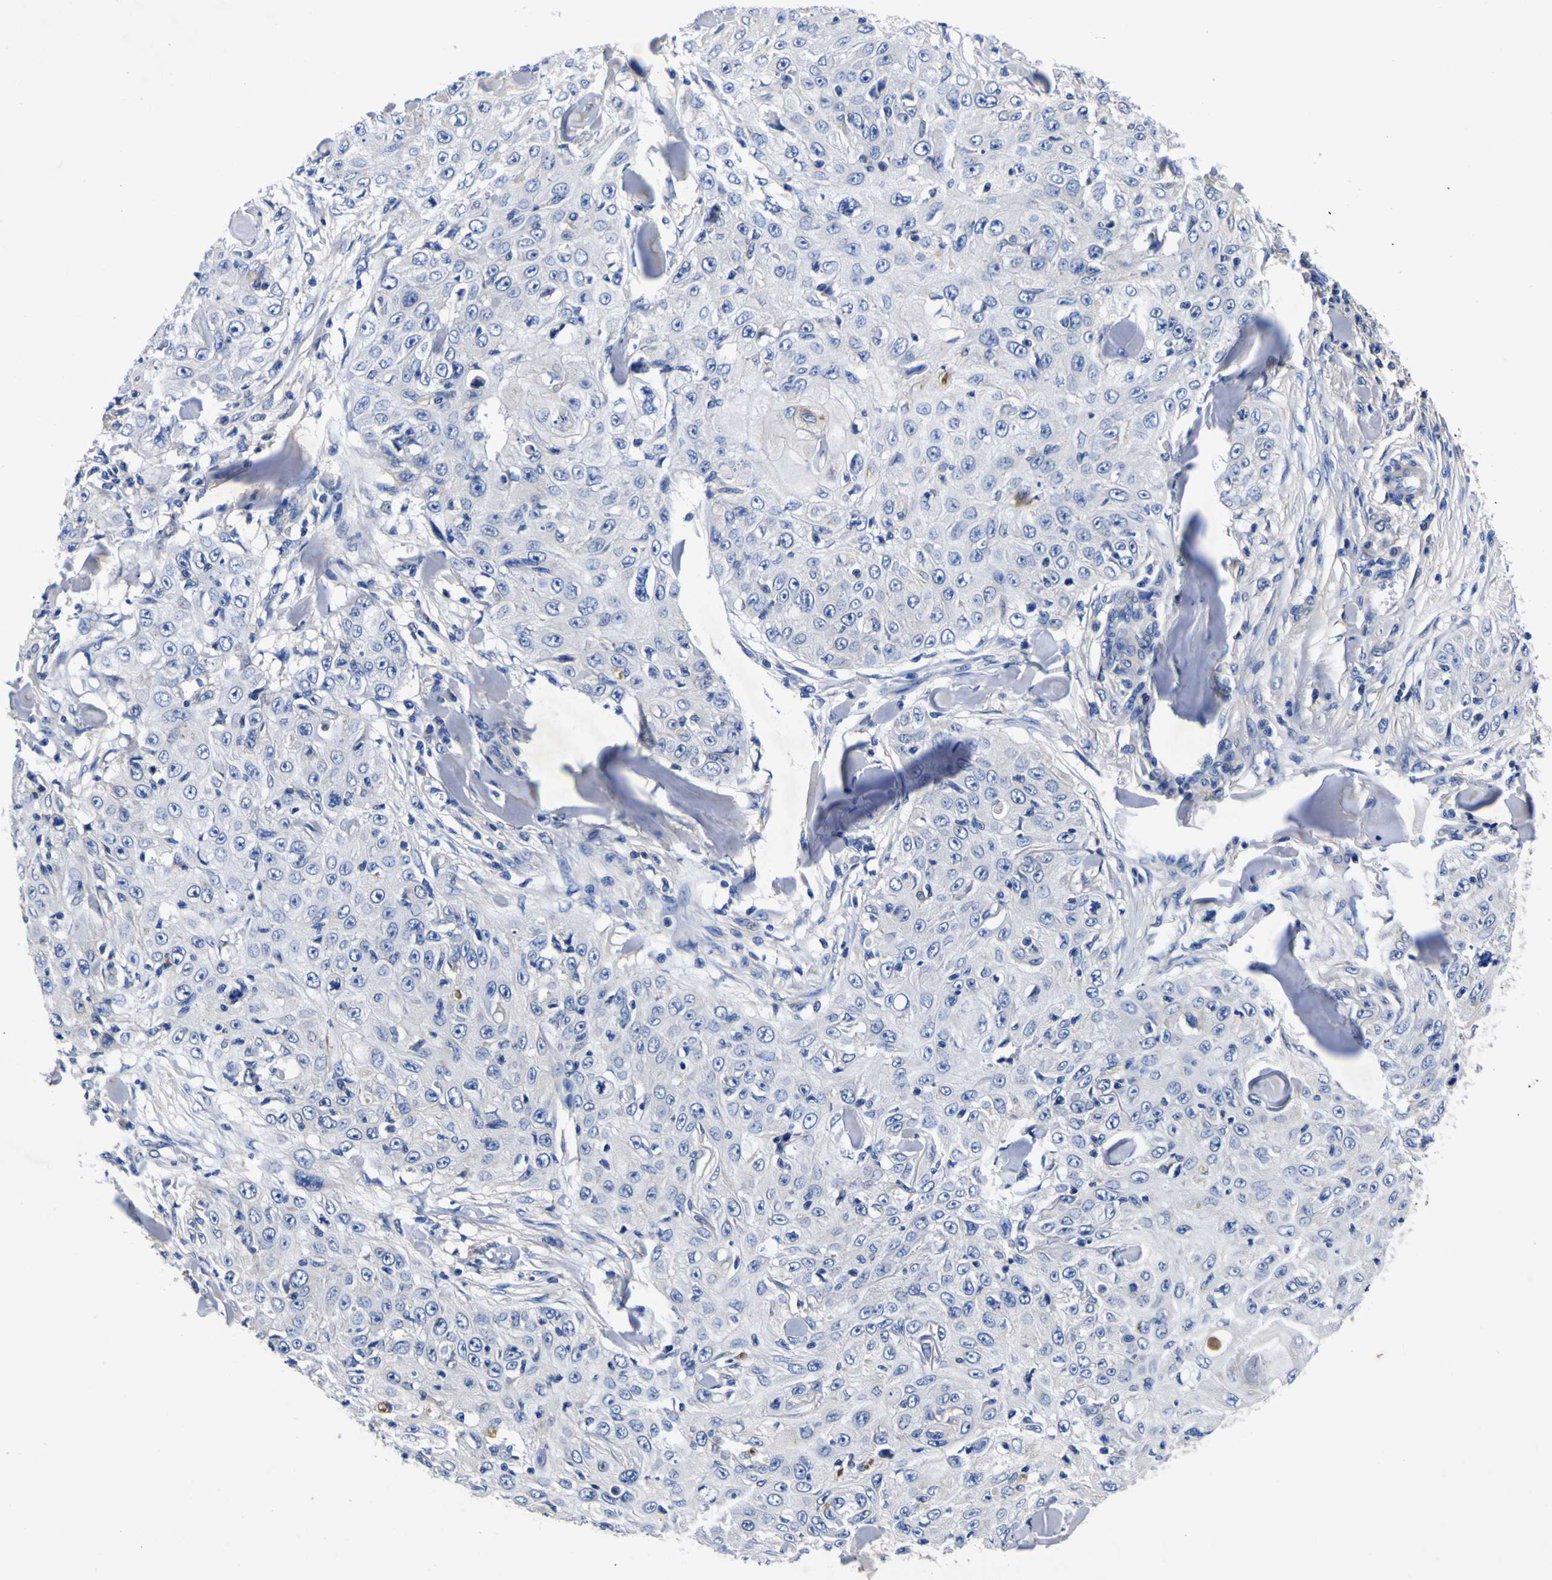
{"staining": {"intensity": "negative", "quantity": "none", "location": "none"}, "tissue": "skin cancer", "cell_type": "Tumor cells", "image_type": "cancer", "snomed": [{"axis": "morphology", "description": "Squamous cell carcinoma, NOS"}, {"axis": "topography", "description": "Skin"}], "caption": "A photomicrograph of human skin squamous cell carcinoma is negative for staining in tumor cells. Nuclei are stained in blue.", "gene": "VASN", "patient": {"sex": "male", "age": 86}}